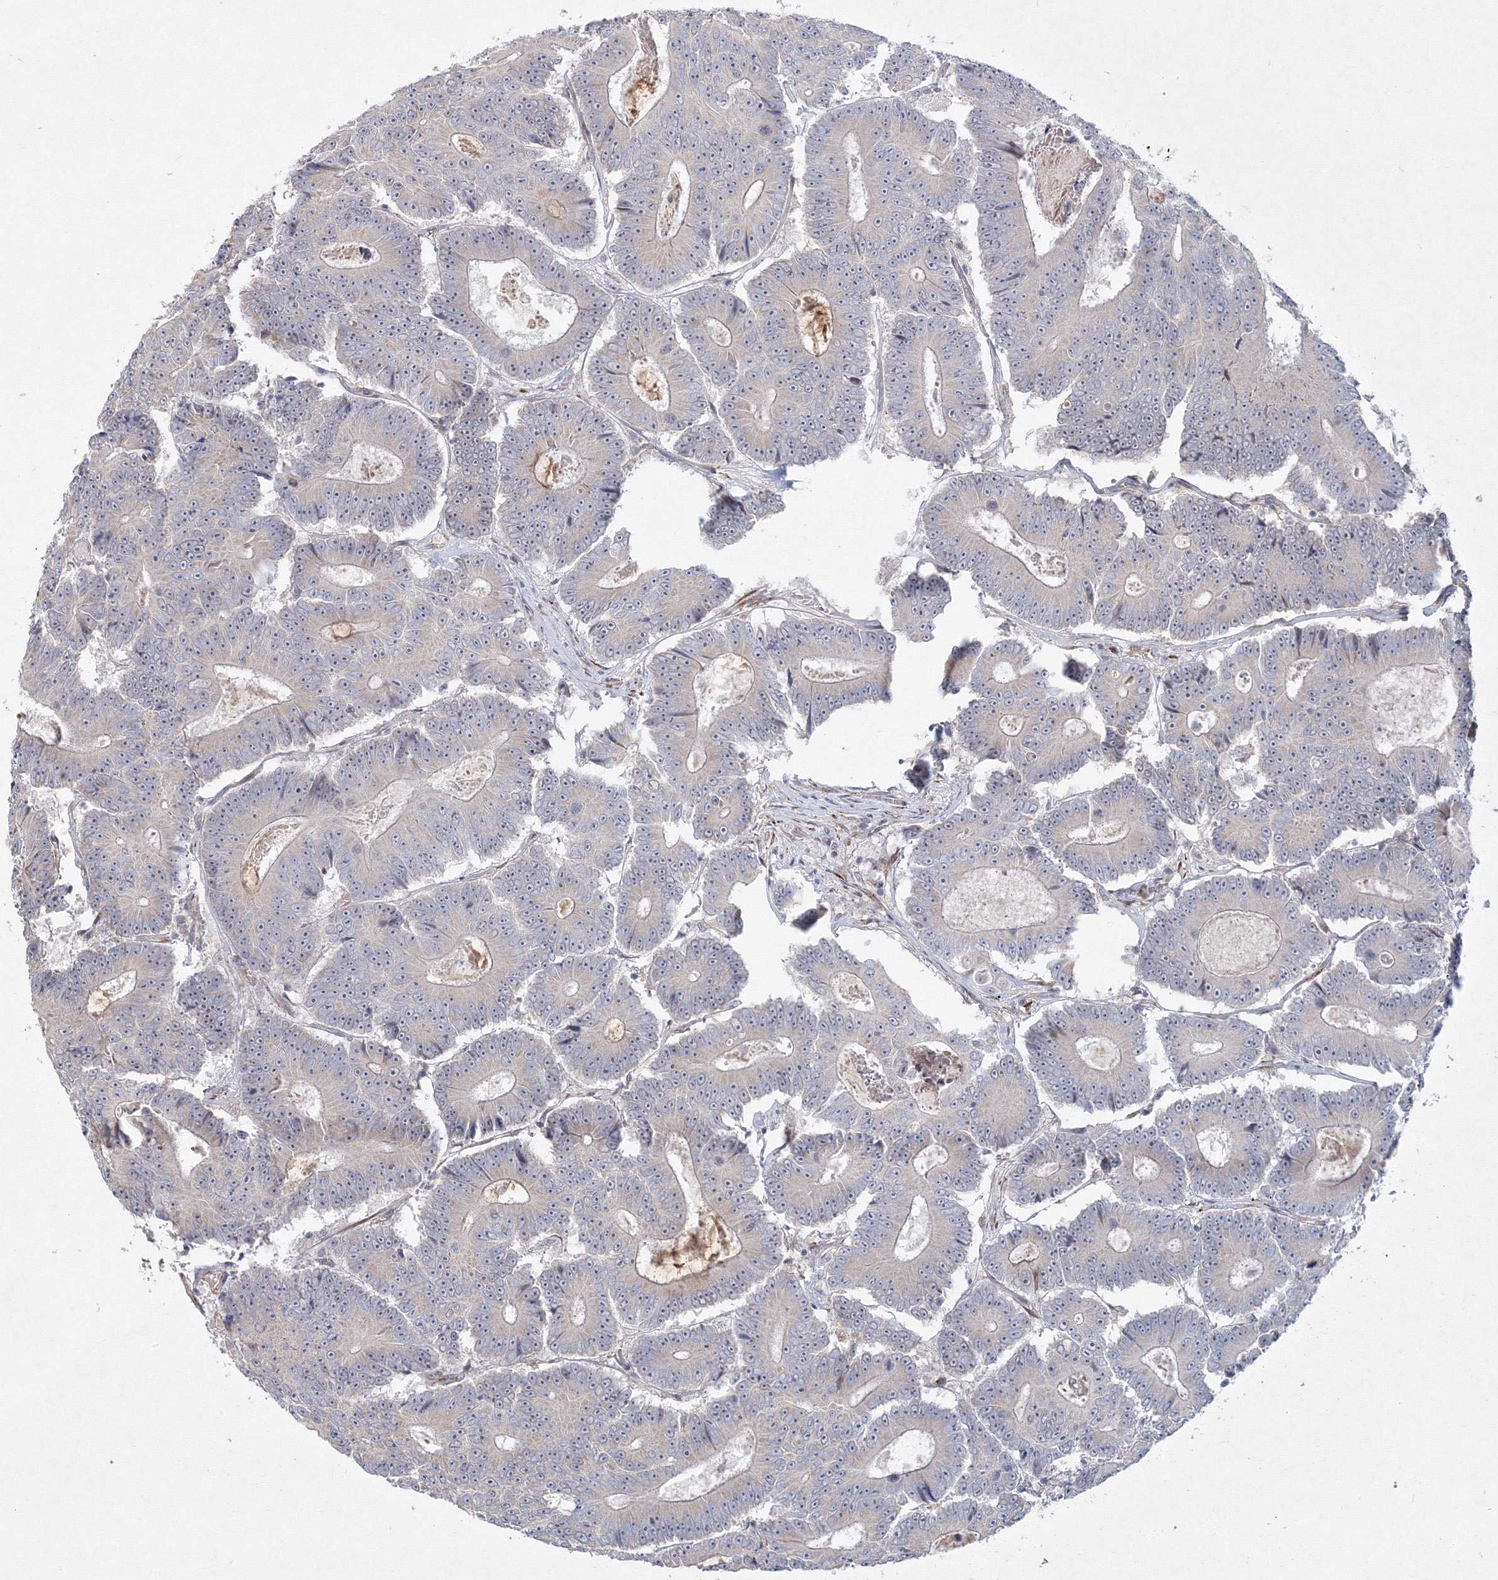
{"staining": {"intensity": "negative", "quantity": "none", "location": "none"}, "tissue": "colorectal cancer", "cell_type": "Tumor cells", "image_type": "cancer", "snomed": [{"axis": "morphology", "description": "Adenocarcinoma, NOS"}, {"axis": "topography", "description": "Colon"}], "caption": "Colorectal cancer was stained to show a protein in brown. There is no significant staining in tumor cells.", "gene": "WDR49", "patient": {"sex": "male", "age": 83}}